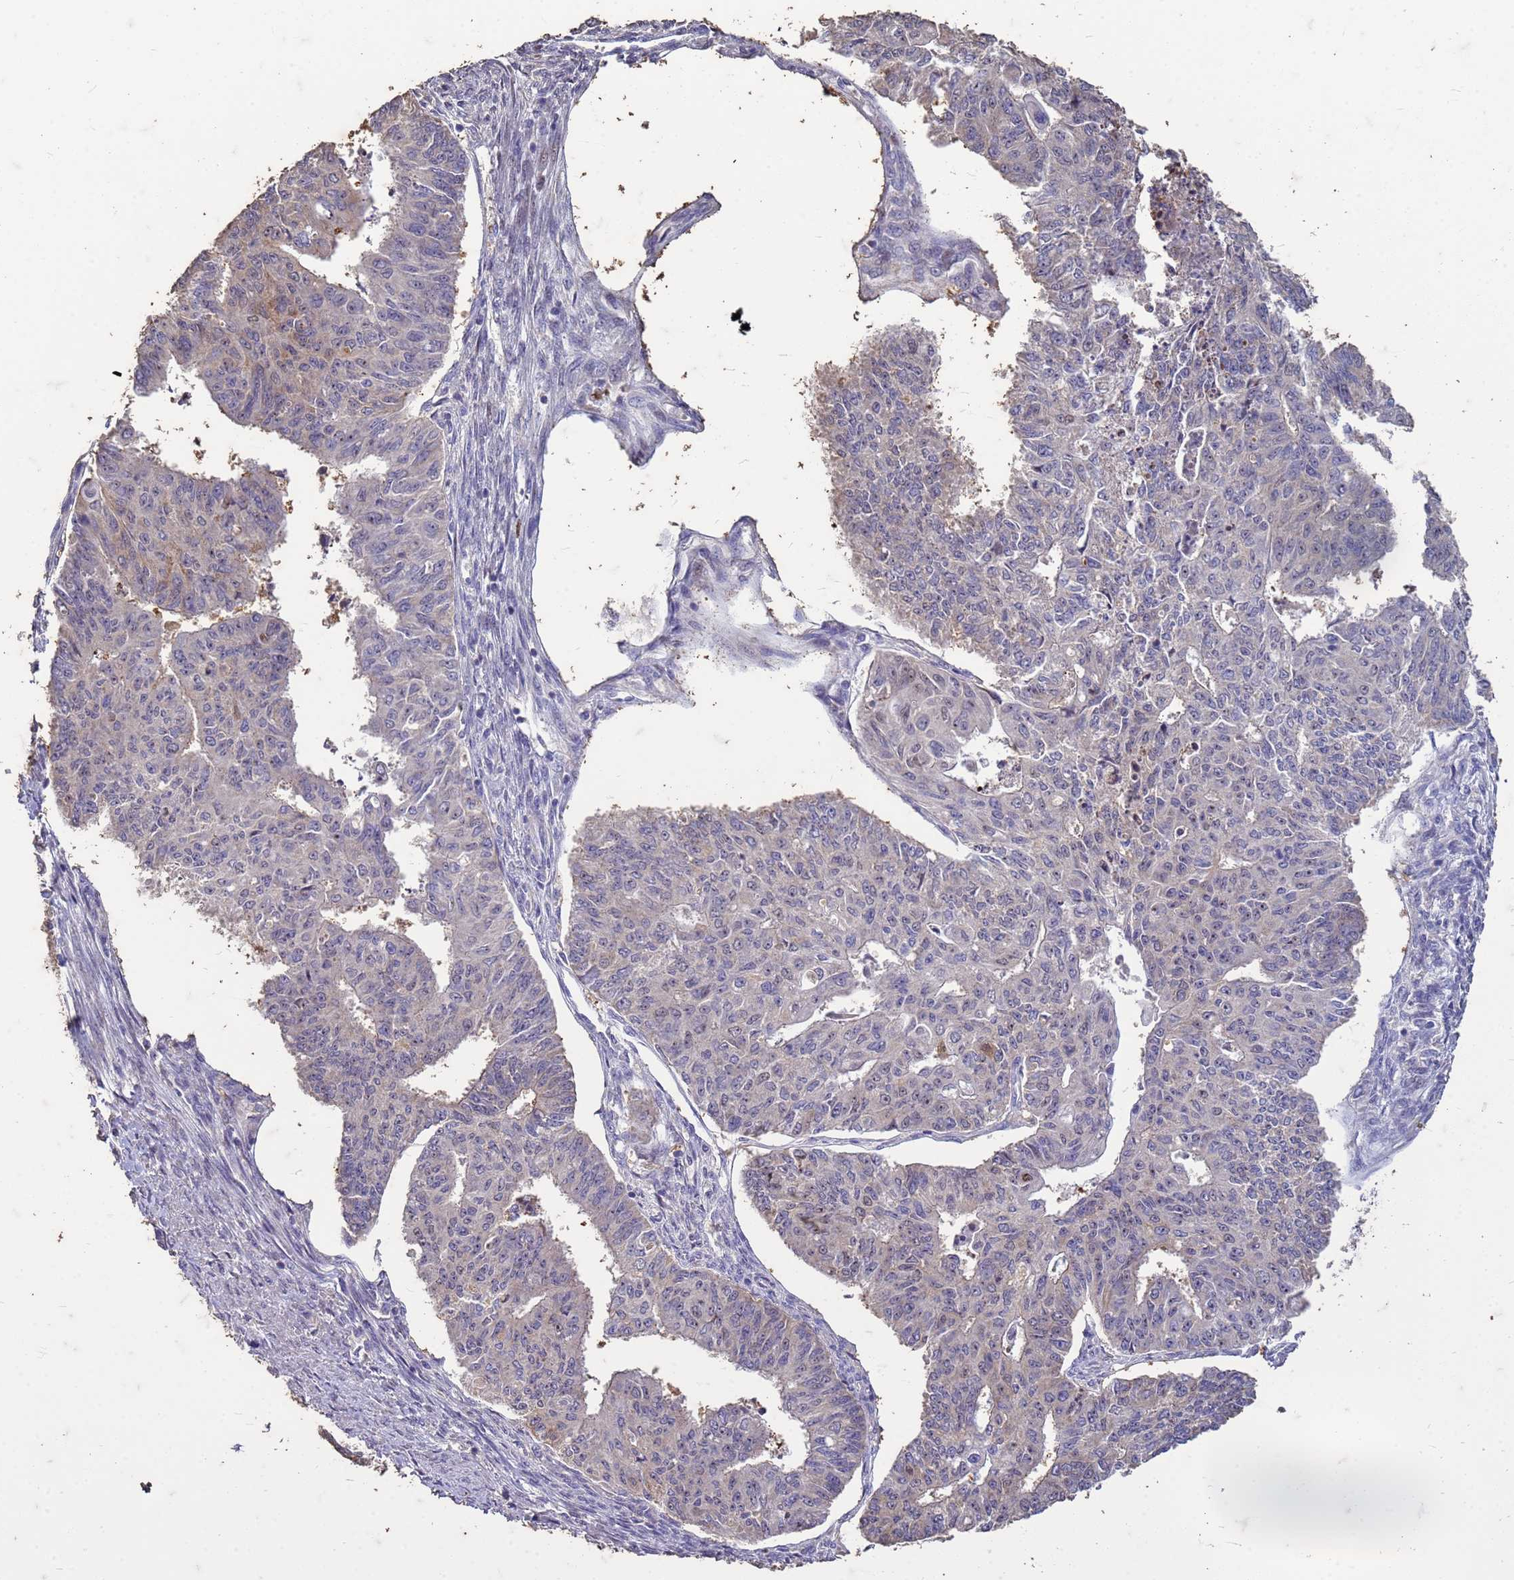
{"staining": {"intensity": "negative", "quantity": "none", "location": "none"}, "tissue": "endometrial cancer", "cell_type": "Tumor cells", "image_type": "cancer", "snomed": [{"axis": "morphology", "description": "Adenocarcinoma, NOS"}, {"axis": "topography", "description": "Endometrium"}], "caption": "Immunohistochemistry histopathology image of neoplastic tissue: human adenocarcinoma (endometrial) stained with DAB (3,3'-diaminobenzidine) reveals no significant protein expression in tumor cells.", "gene": "FAM184B", "patient": {"sex": "female", "age": 32}}